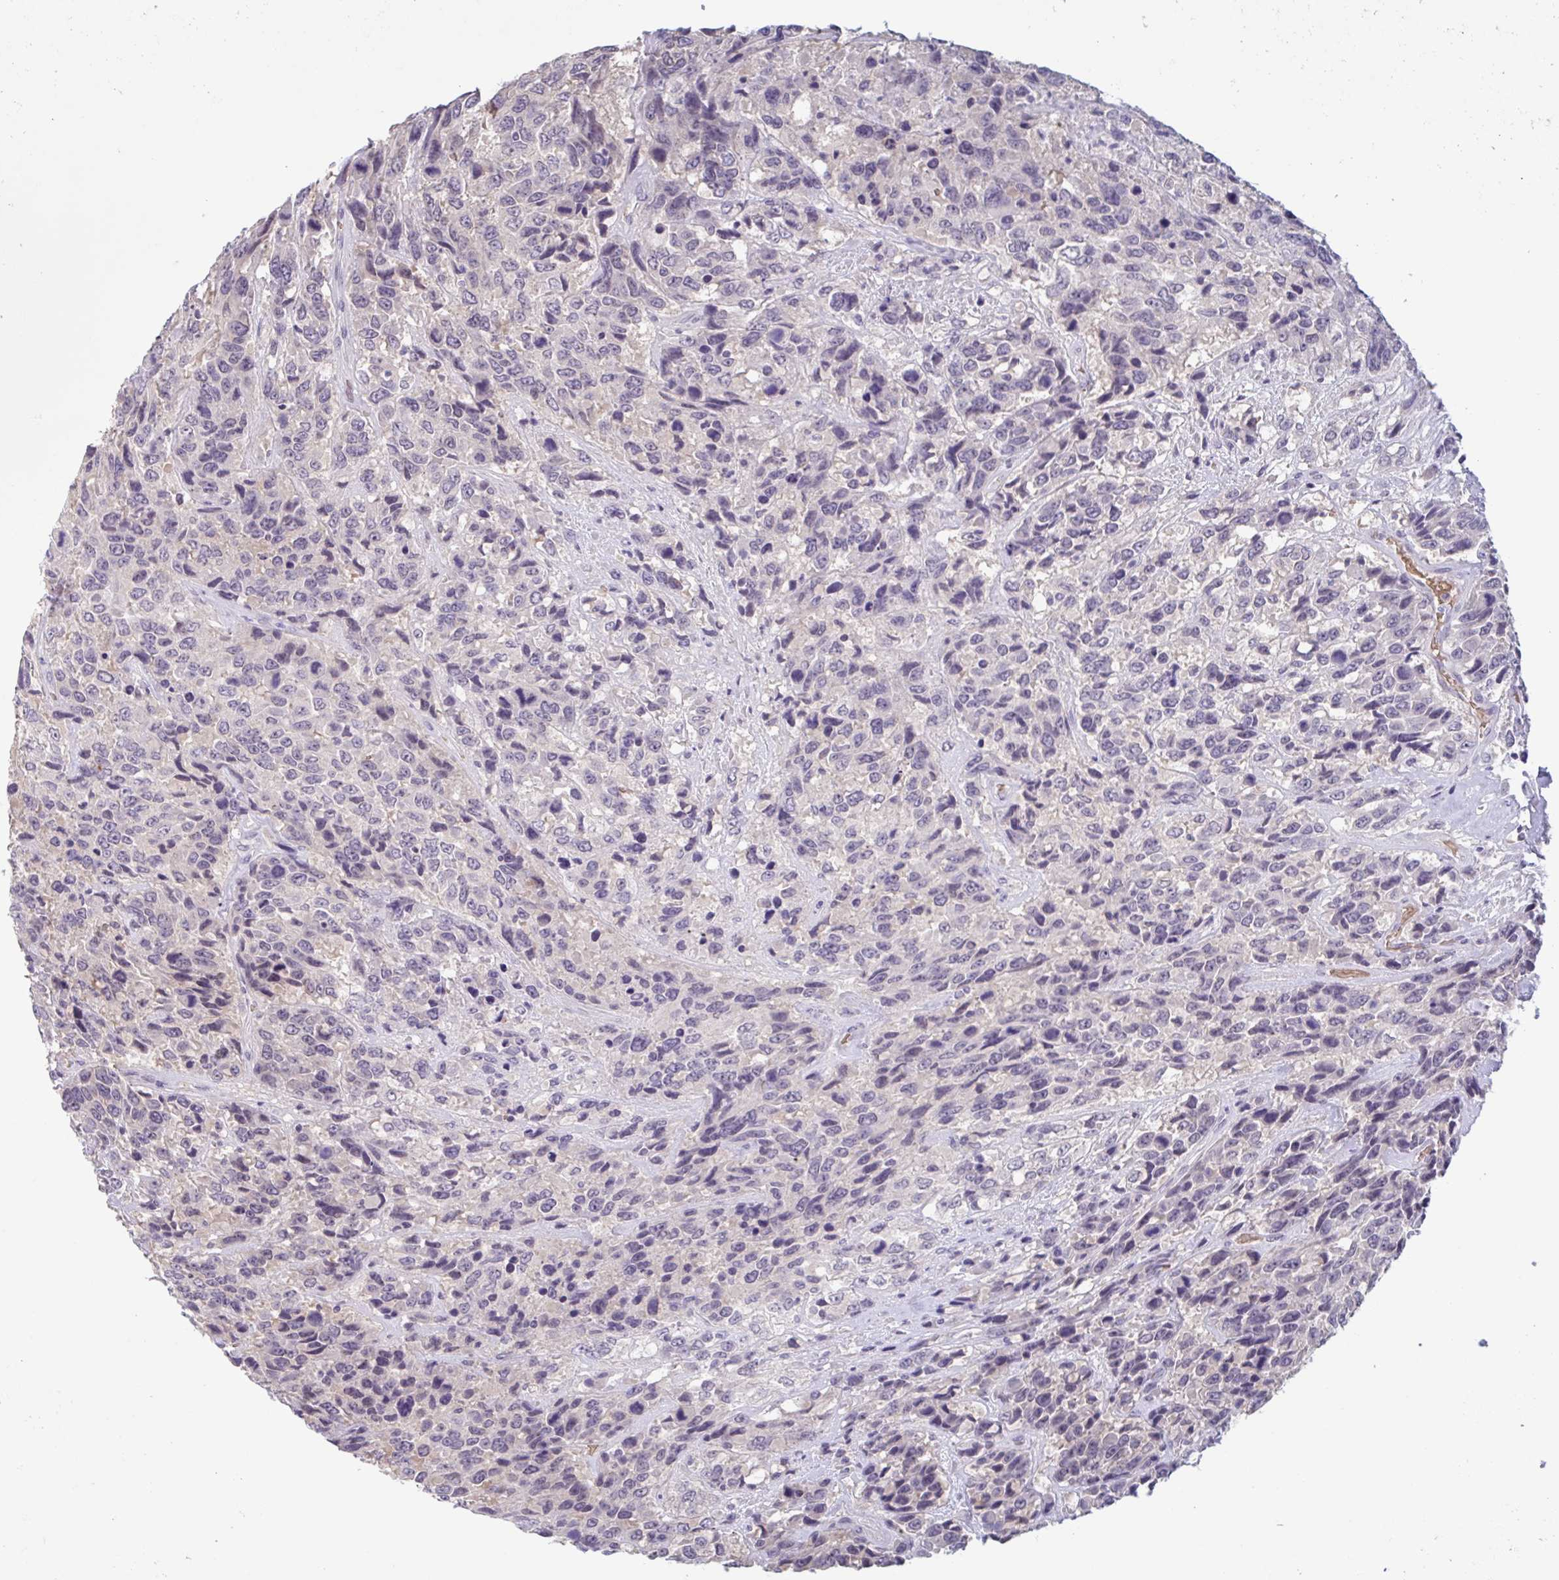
{"staining": {"intensity": "negative", "quantity": "none", "location": "none"}, "tissue": "urothelial cancer", "cell_type": "Tumor cells", "image_type": "cancer", "snomed": [{"axis": "morphology", "description": "Urothelial carcinoma, High grade"}, {"axis": "topography", "description": "Urinary bladder"}], "caption": "Protein analysis of urothelial carcinoma (high-grade) demonstrates no significant expression in tumor cells.", "gene": "RHAG", "patient": {"sex": "female", "age": 70}}